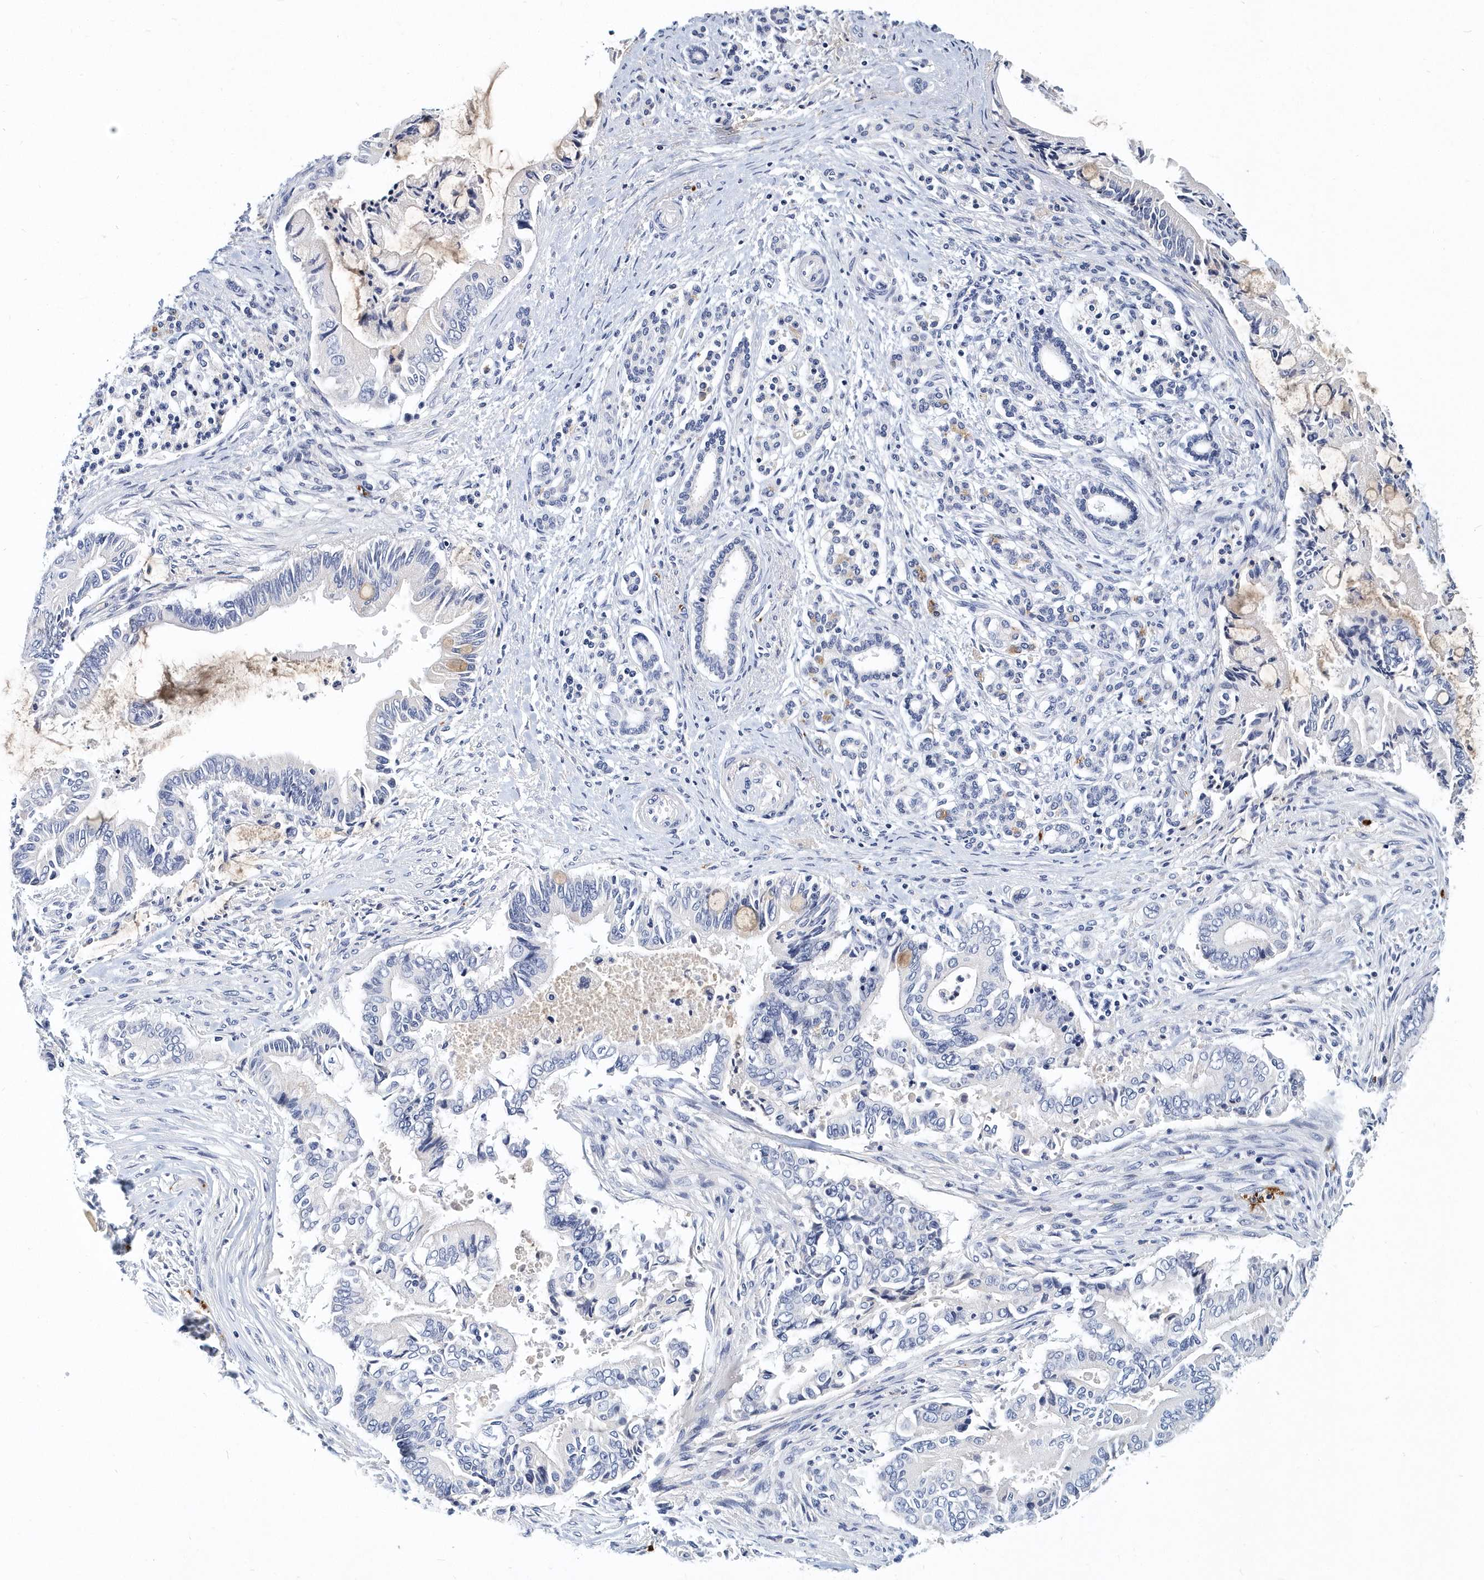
{"staining": {"intensity": "negative", "quantity": "none", "location": "none"}, "tissue": "pancreatic cancer", "cell_type": "Tumor cells", "image_type": "cancer", "snomed": [{"axis": "morphology", "description": "Adenocarcinoma, NOS"}, {"axis": "topography", "description": "Pancreas"}], "caption": "This is a micrograph of immunohistochemistry staining of pancreatic cancer (adenocarcinoma), which shows no positivity in tumor cells.", "gene": "ITGA2B", "patient": {"sex": "male", "age": 68}}